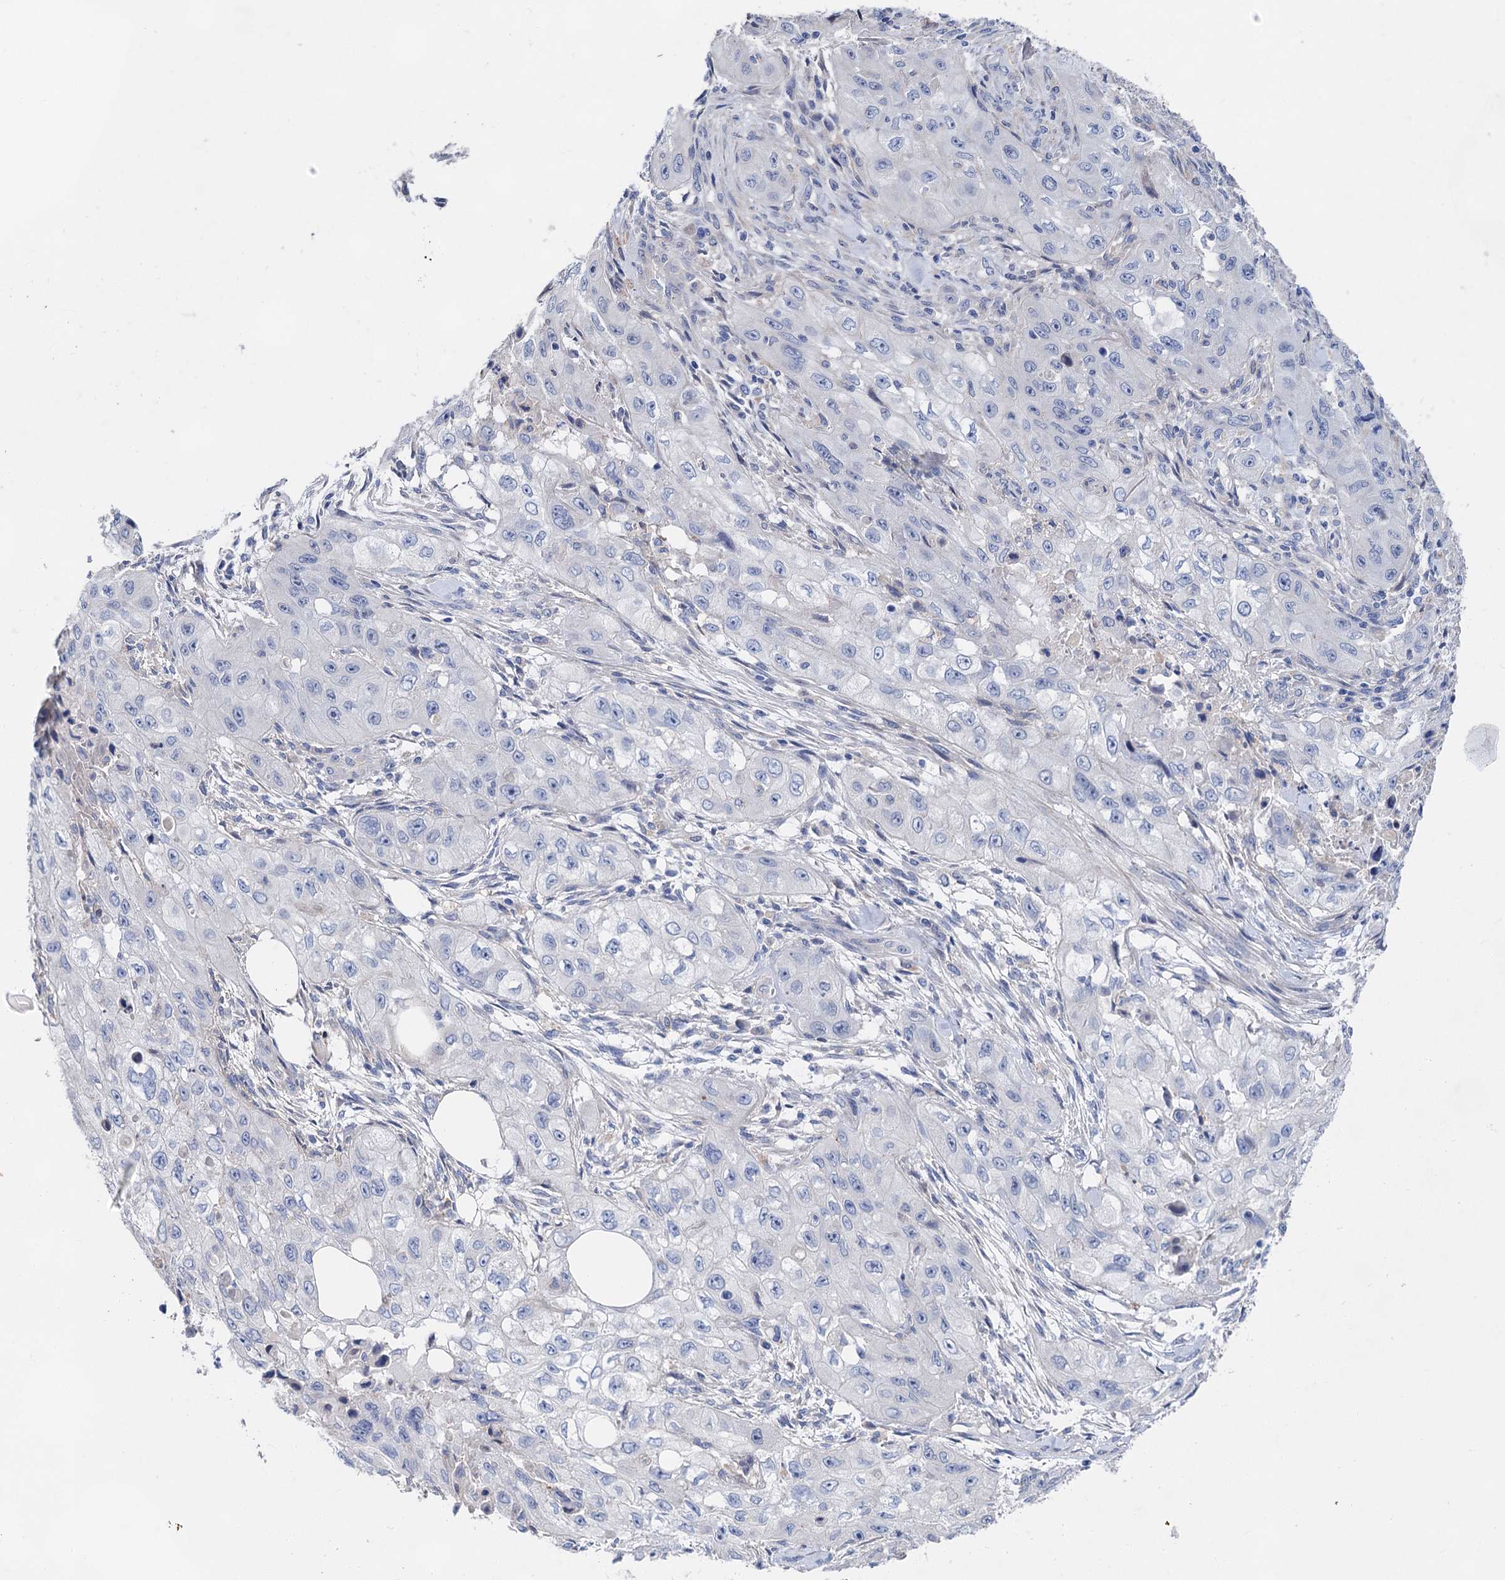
{"staining": {"intensity": "negative", "quantity": "none", "location": "none"}, "tissue": "skin cancer", "cell_type": "Tumor cells", "image_type": "cancer", "snomed": [{"axis": "morphology", "description": "Squamous cell carcinoma, NOS"}, {"axis": "topography", "description": "Skin"}, {"axis": "topography", "description": "Subcutis"}], "caption": "Immunohistochemistry (IHC) of skin cancer (squamous cell carcinoma) demonstrates no expression in tumor cells.", "gene": "GPR155", "patient": {"sex": "male", "age": 73}}